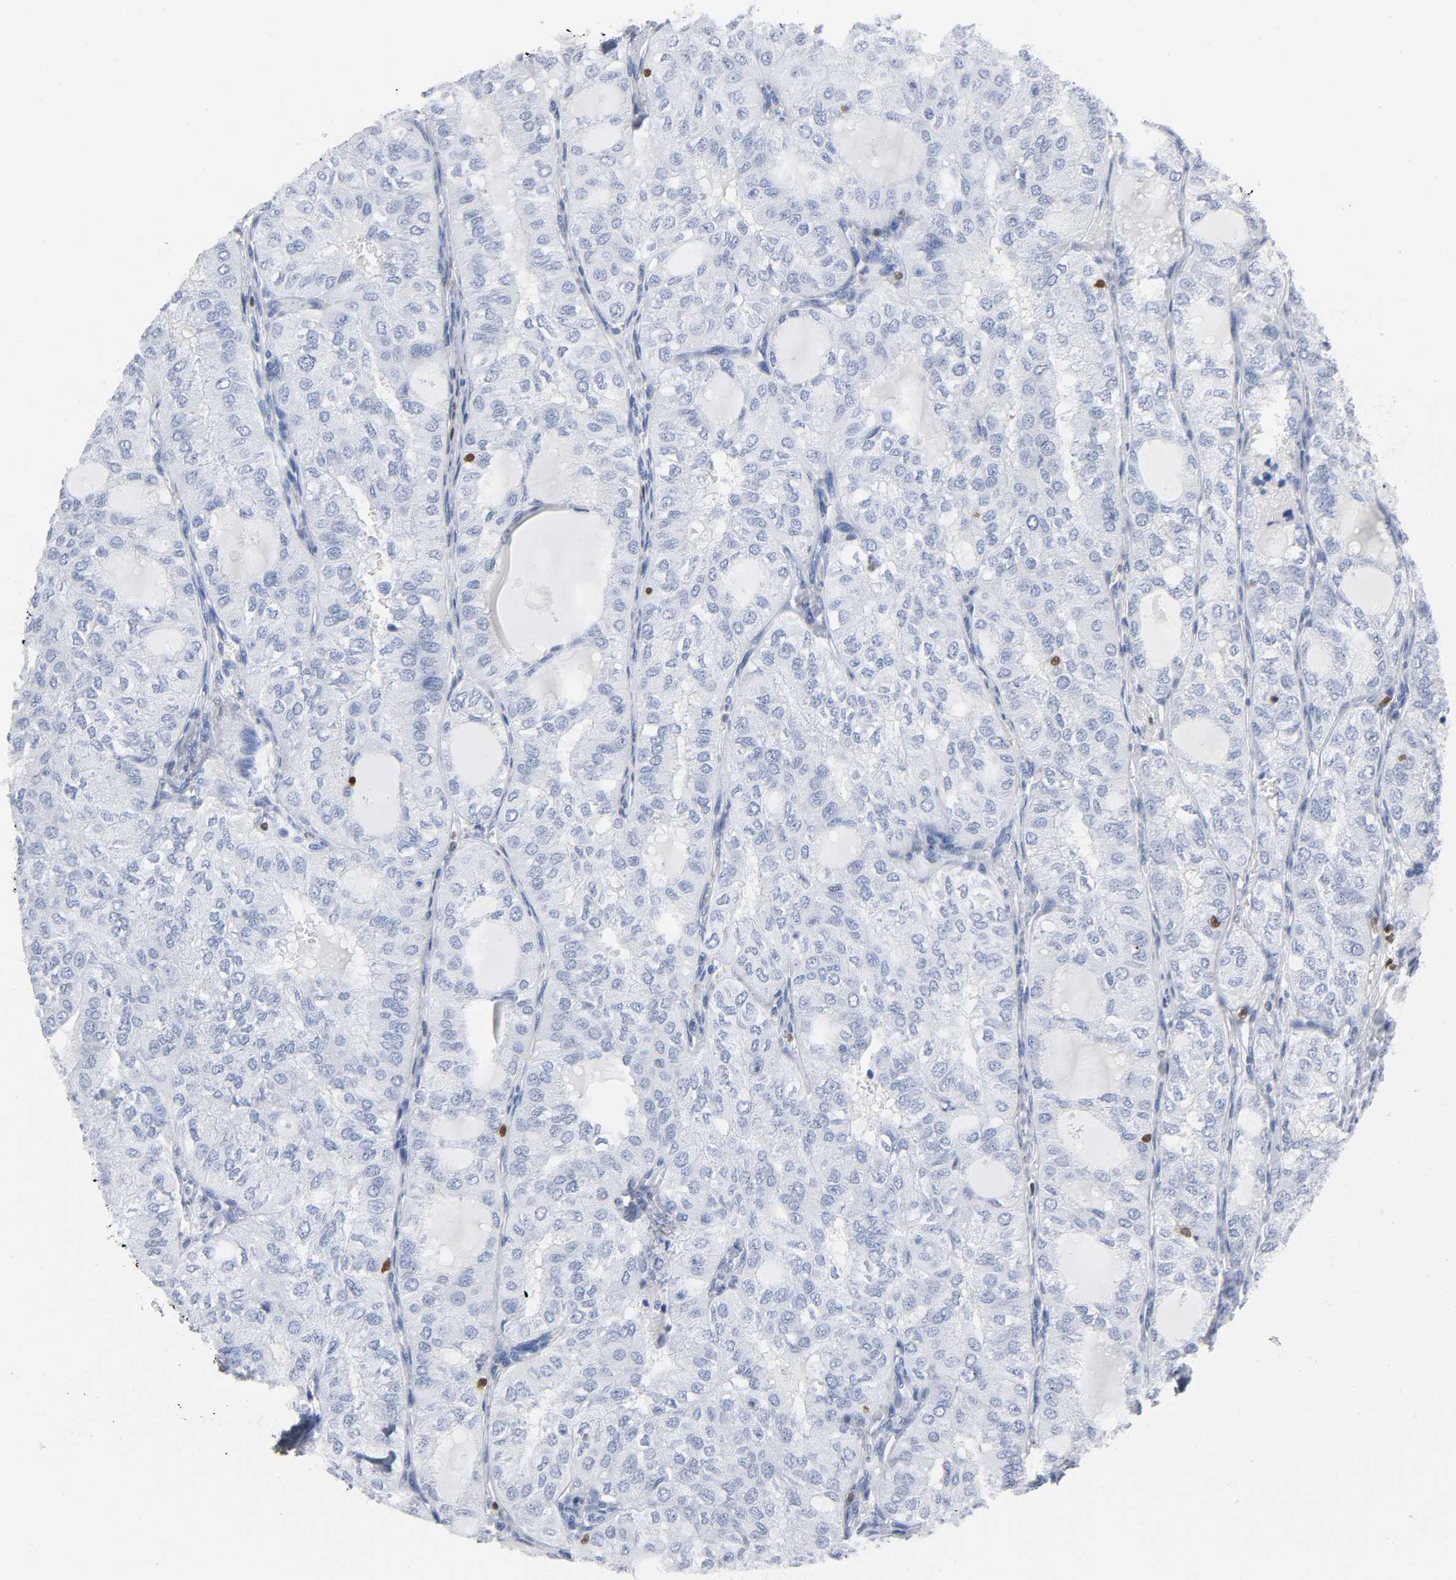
{"staining": {"intensity": "negative", "quantity": "none", "location": "none"}, "tissue": "thyroid cancer", "cell_type": "Tumor cells", "image_type": "cancer", "snomed": [{"axis": "morphology", "description": "Follicular adenoma carcinoma, NOS"}, {"axis": "topography", "description": "Thyroid gland"}], "caption": "Immunohistochemistry of follicular adenoma carcinoma (thyroid) displays no positivity in tumor cells.", "gene": "DOK2", "patient": {"sex": "male", "age": 75}}